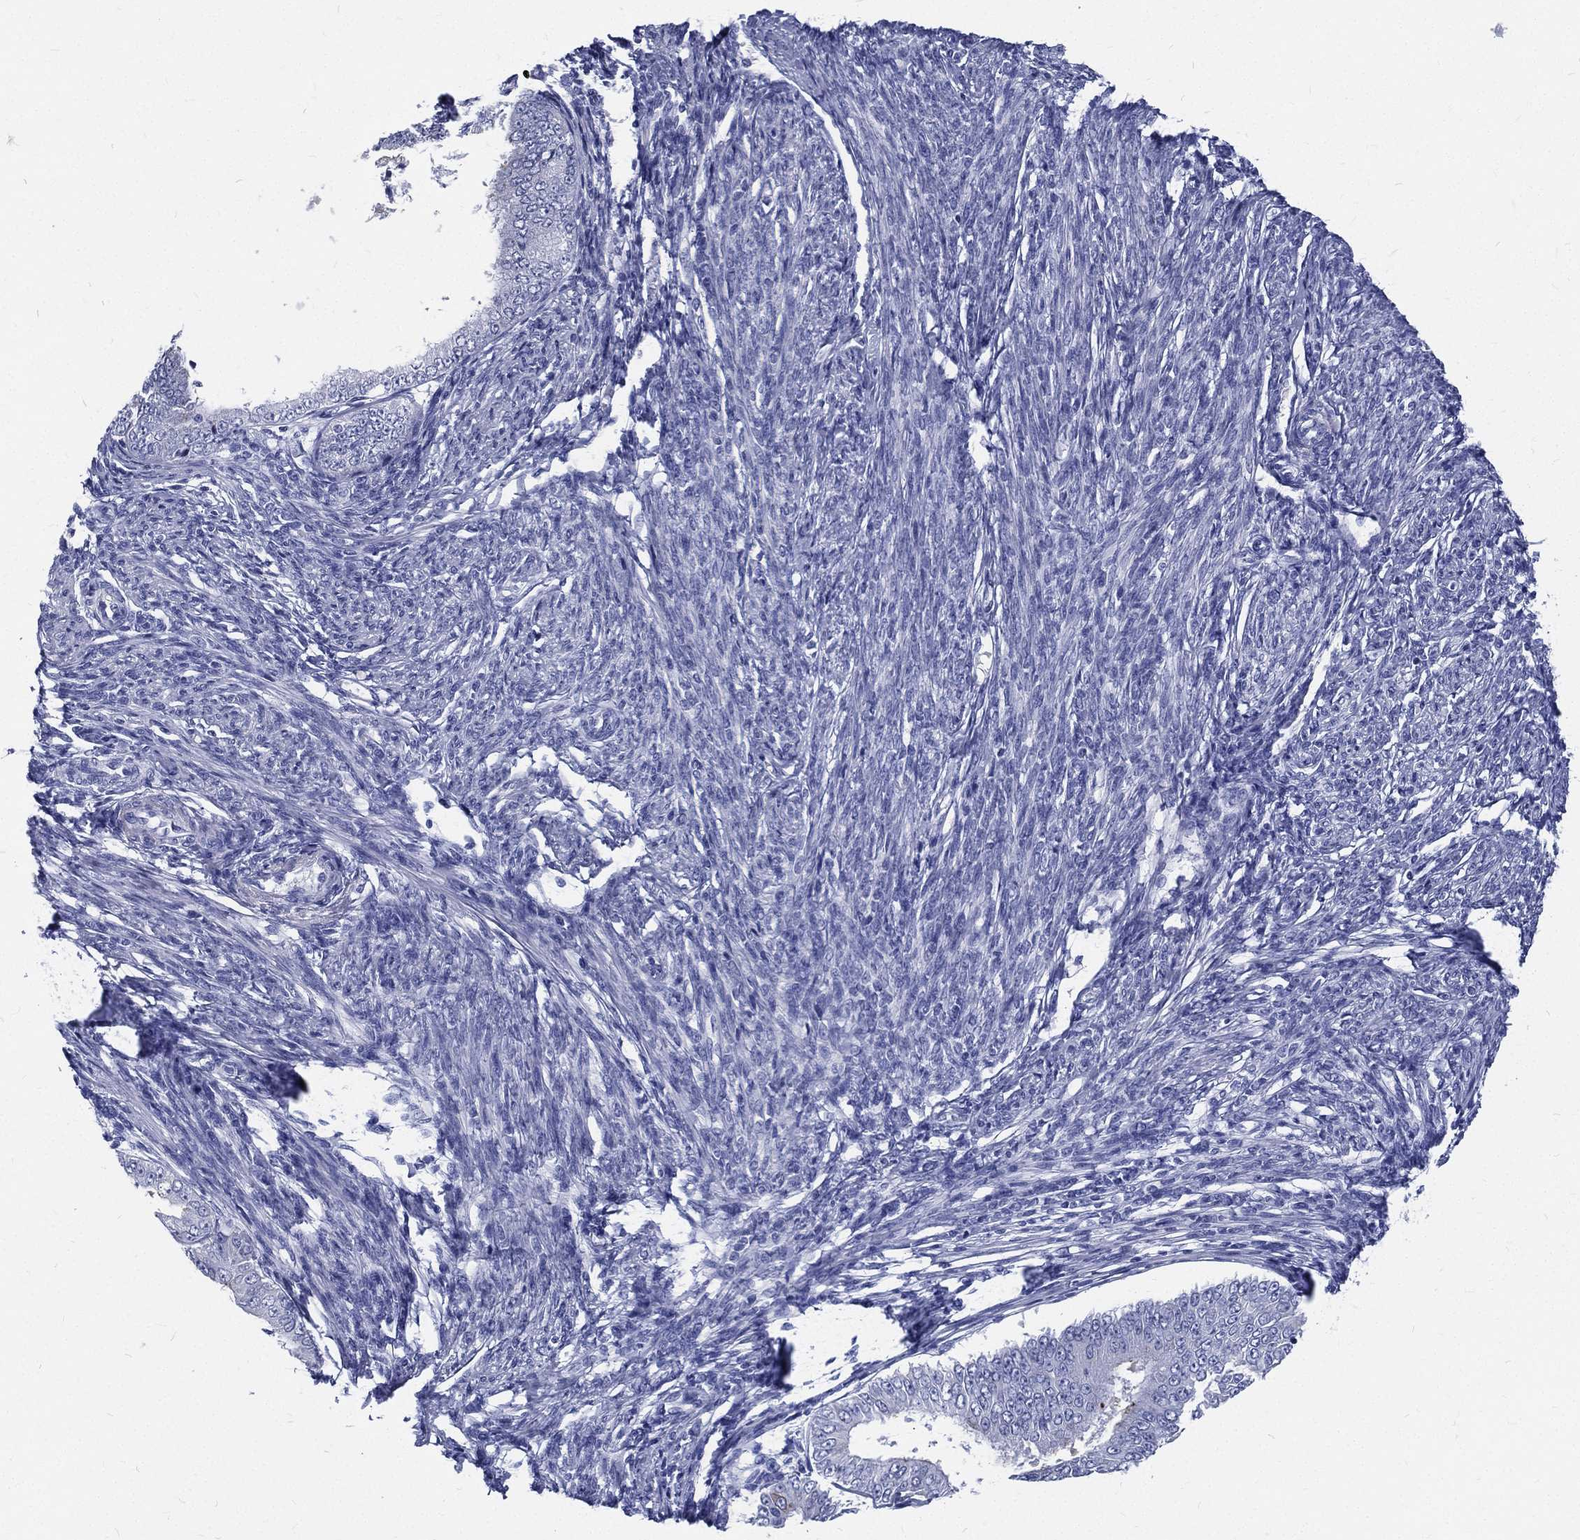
{"staining": {"intensity": "moderate", "quantity": "<25%", "location": "cytoplasmic/membranous"}, "tissue": "endometrial cancer", "cell_type": "Tumor cells", "image_type": "cancer", "snomed": [{"axis": "morphology", "description": "Adenocarcinoma, NOS"}, {"axis": "topography", "description": "Endometrium"}], "caption": "Immunohistochemistry (IHC) of endometrial adenocarcinoma exhibits low levels of moderate cytoplasmic/membranous staining in approximately <25% of tumor cells.", "gene": "RSPH4A", "patient": {"sex": "female", "age": 63}}